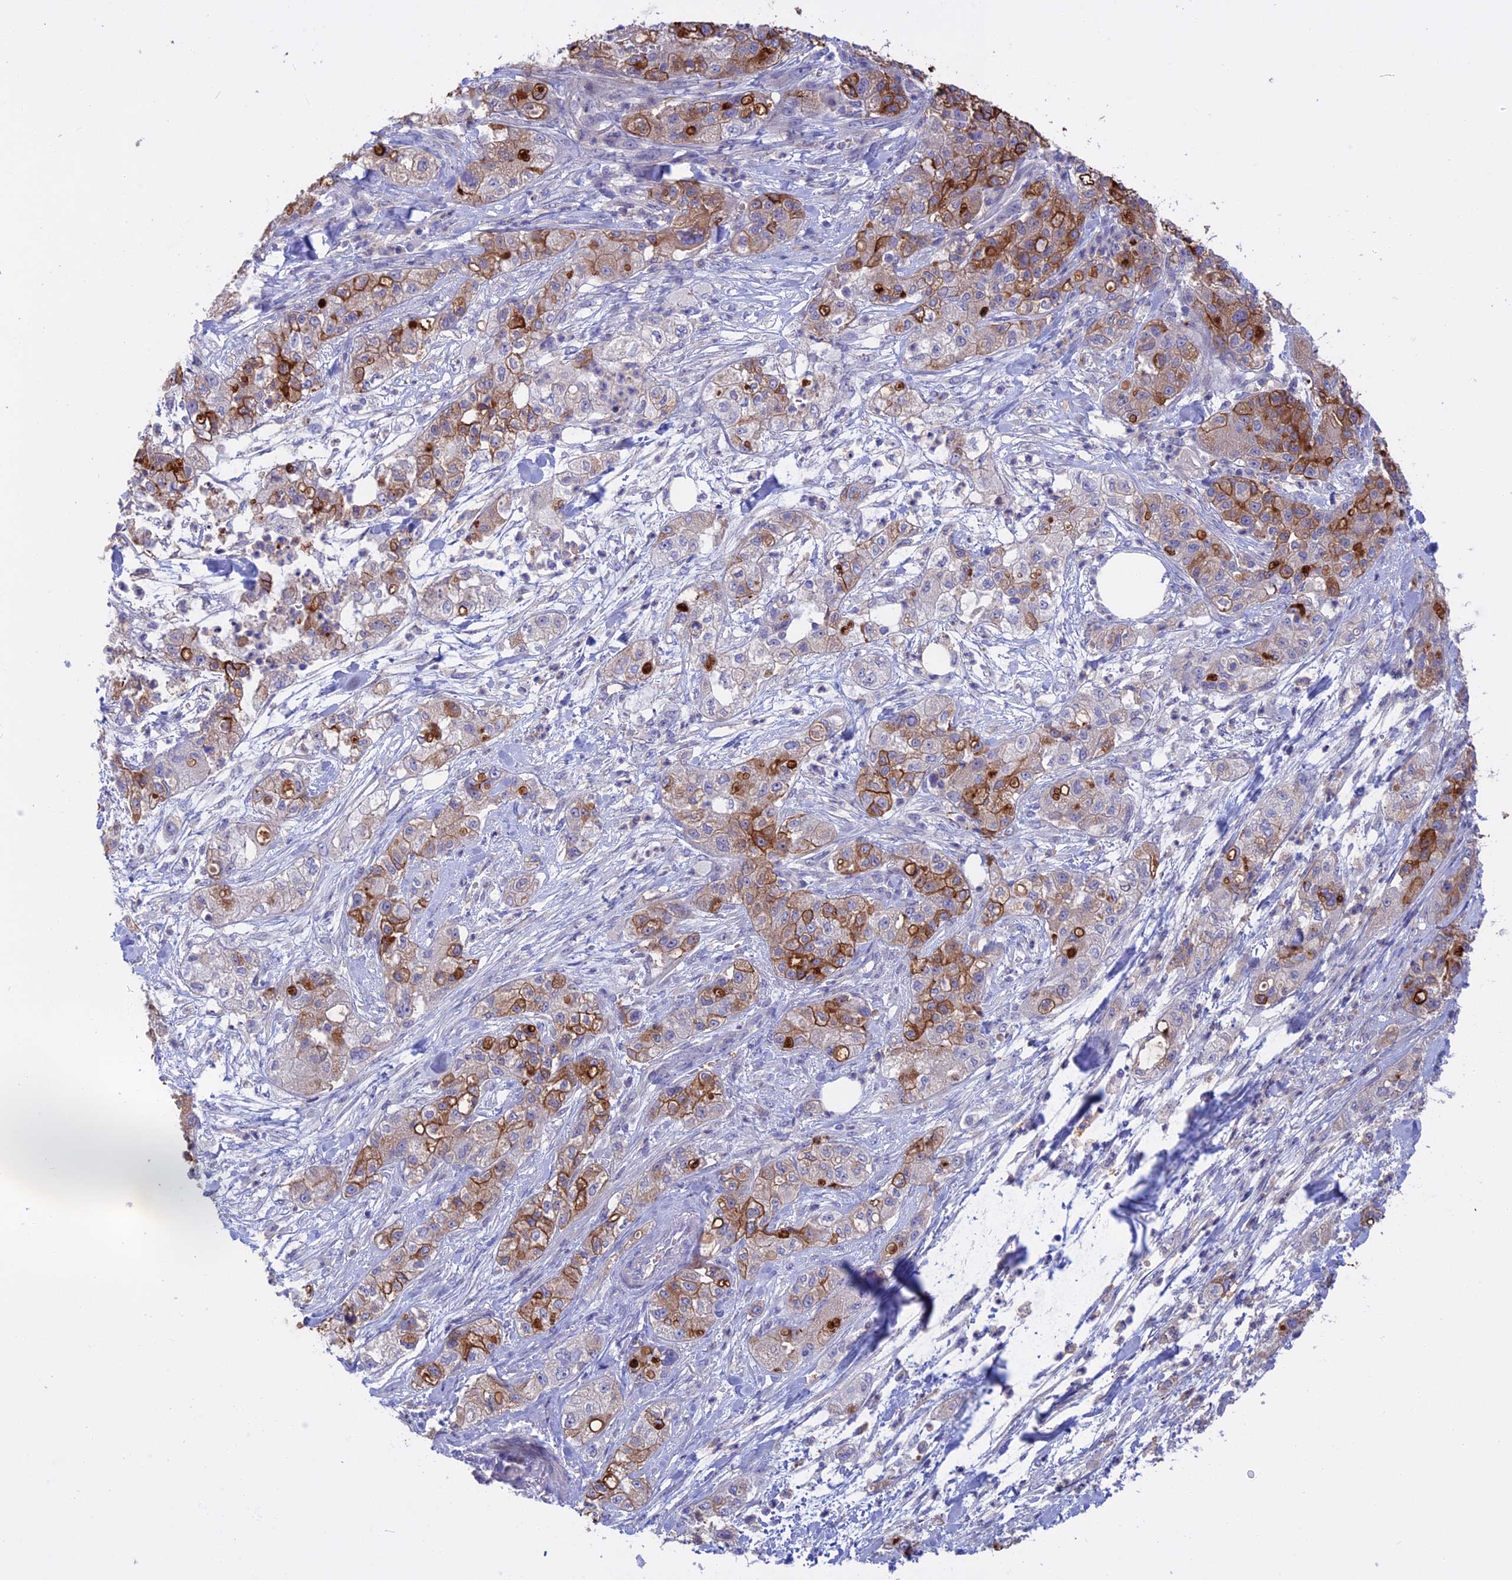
{"staining": {"intensity": "strong", "quantity": "25%-75%", "location": "cytoplasmic/membranous"}, "tissue": "pancreatic cancer", "cell_type": "Tumor cells", "image_type": "cancer", "snomed": [{"axis": "morphology", "description": "Adenocarcinoma, NOS"}, {"axis": "topography", "description": "Pancreas"}], "caption": "Human pancreatic cancer stained for a protein (brown) shows strong cytoplasmic/membranous positive staining in approximately 25%-75% of tumor cells.", "gene": "SLC2A6", "patient": {"sex": "female", "age": 78}}